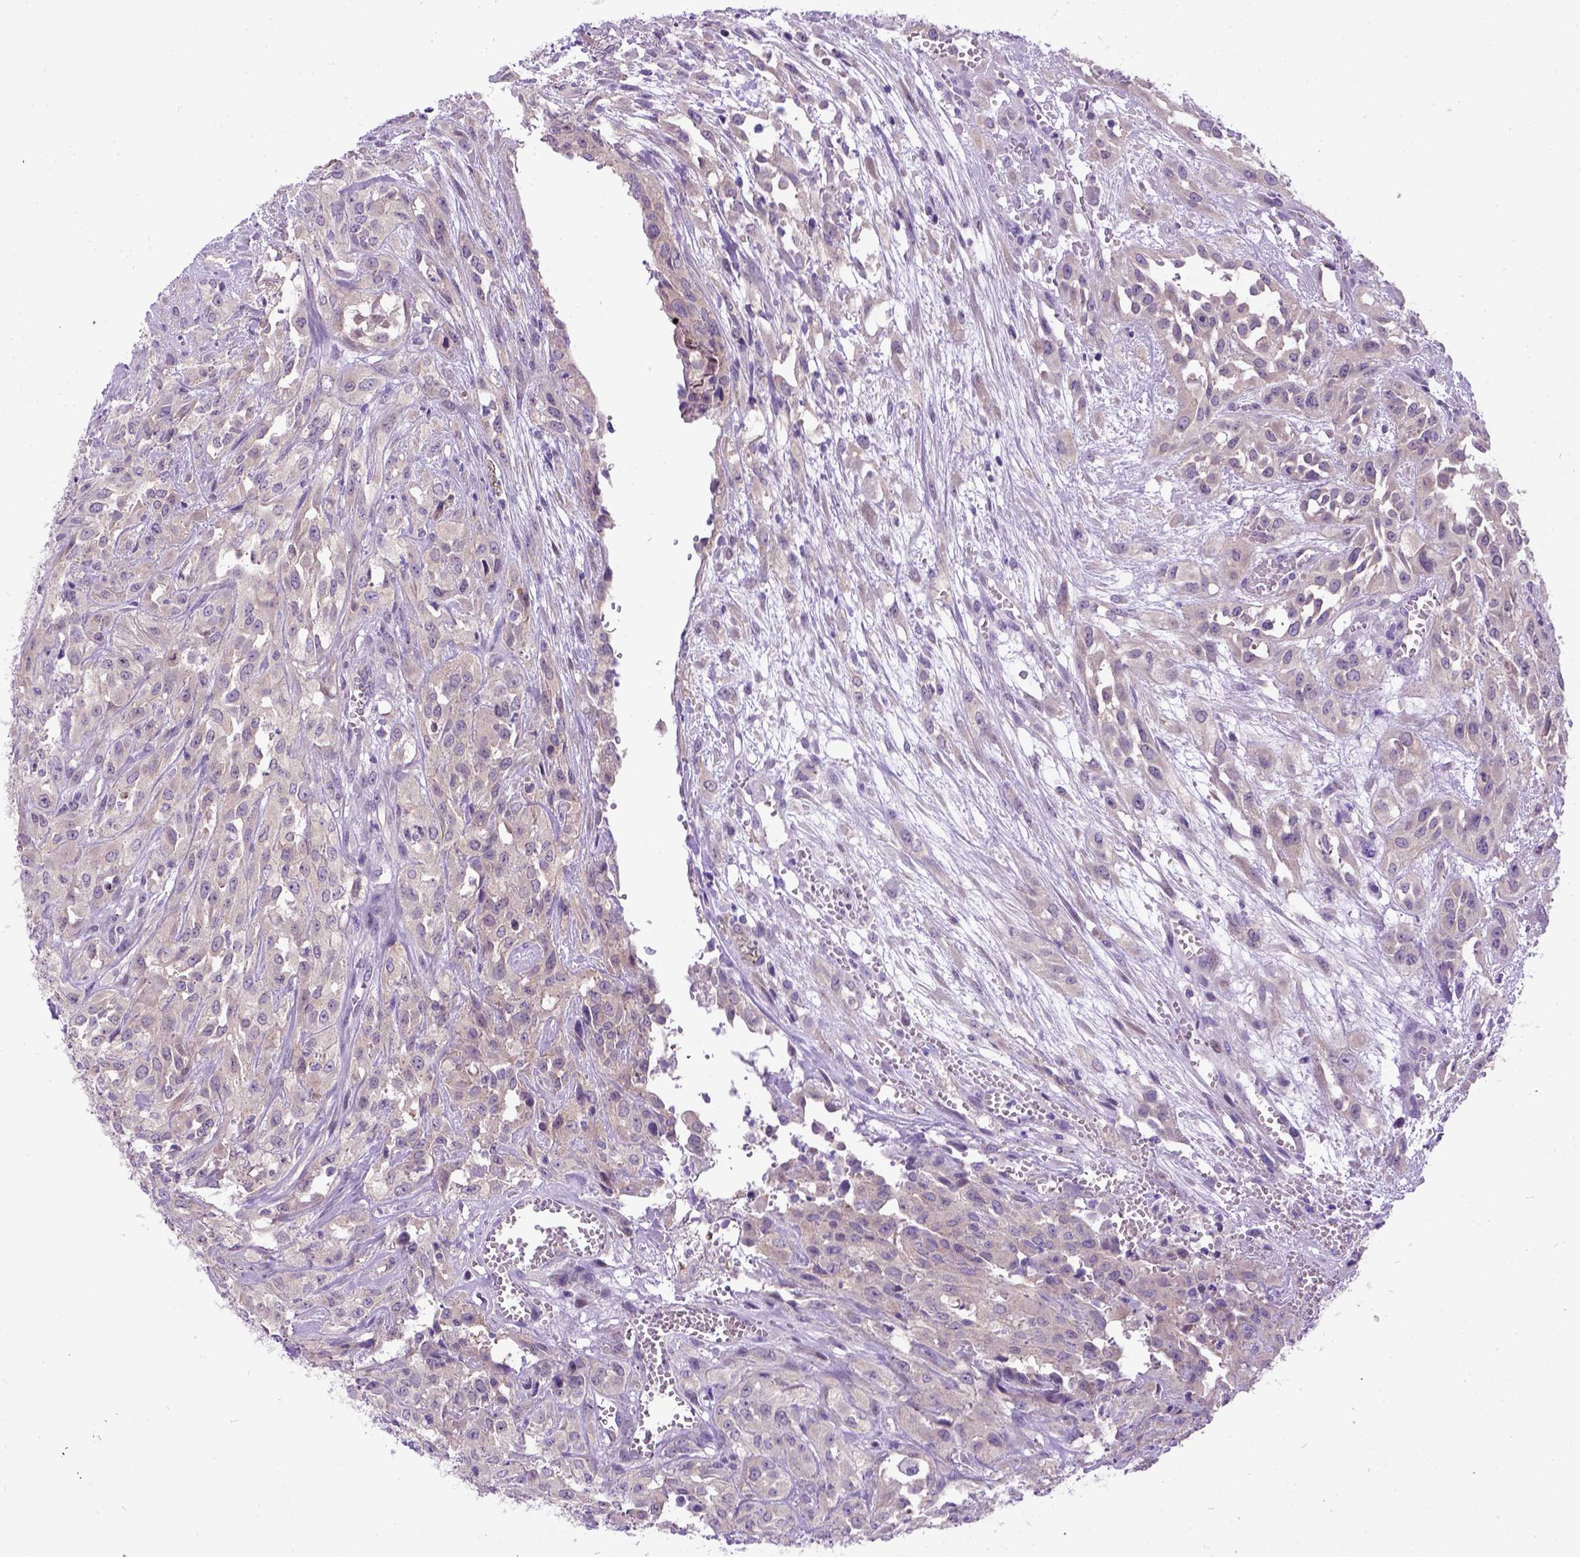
{"staining": {"intensity": "weak", "quantity": ">75%", "location": "cytoplasmic/membranous"}, "tissue": "urothelial cancer", "cell_type": "Tumor cells", "image_type": "cancer", "snomed": [{"axis": "morphology", "description": "Urothelial carcinoma, High grade"}, {"axis": "topography", "description": "Urinary bladder"}], "caption": "Urothelial cancer stained with DAB (3,3'-diaminobenzidine) immunohistochemistry exhibits low levels of weak cytoplasmic/membranous positivity in about >75% of tumor cells.", "gene": "NEK5", "patient": {"sex": "male", "age": 67}}